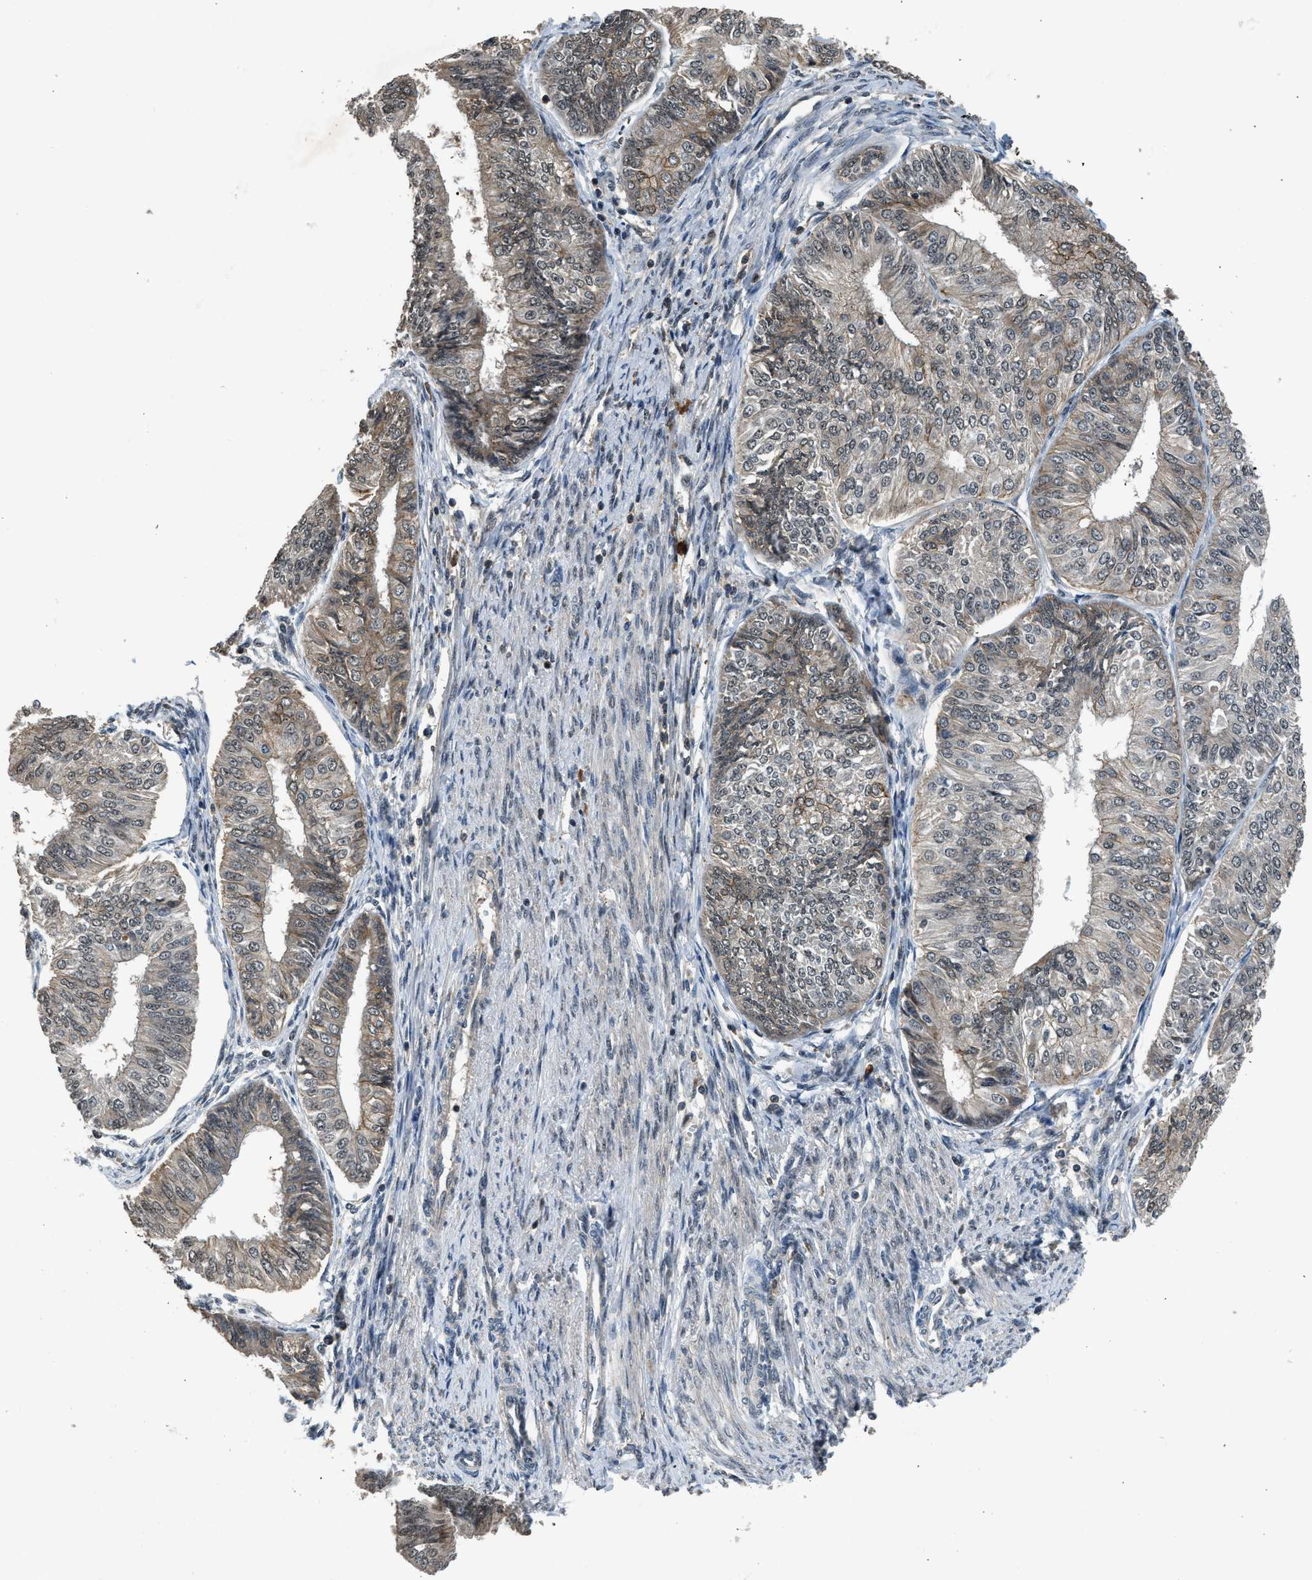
{"staining": {"intensity": "weak", "quantity": "25%-75%", "location": "cytoplasmic/membranous,nuclear"}, "tissue": "endometrial cancer", "cell_type": "Tumor cells", "image_type": "cancer", "snomed": [{"axis": "morphology", "description": "Adenocarcinoma, NOS"}, {"axis": "topography", "description": "Endometrium"}], "caption": "Protein positivity by immunohistochemistry (IHC) demonstrates weak cytoplasmic/membranous and nuclear expression in about 25%-75% of tumor cells in adenocarcinoma (endometrial). Nuclei are stained in blue.", "gene": "SLC15A4", "patient": {"sex": "female", "age": 58}}